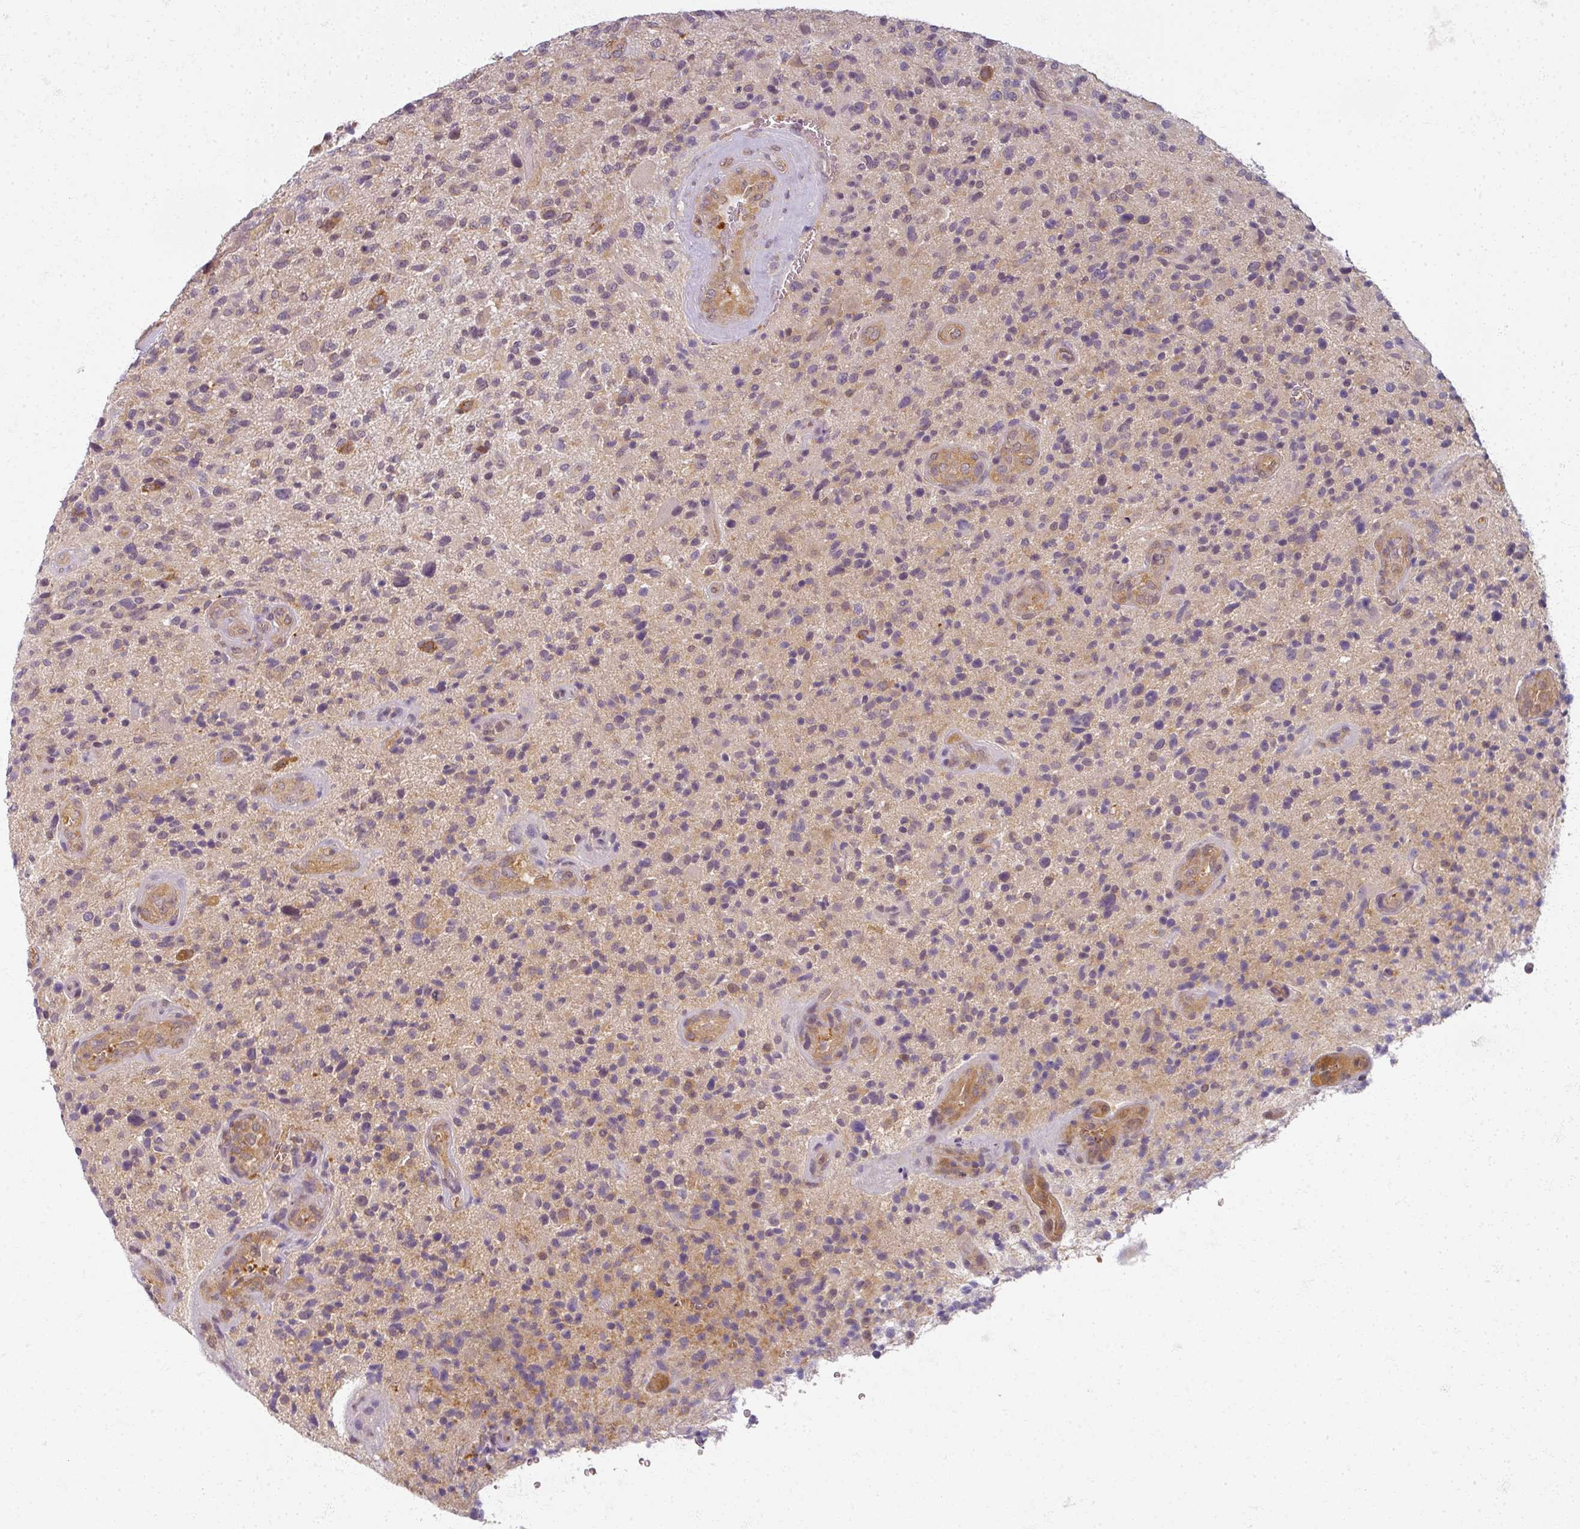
{"staining": {"intensity": "weak", "quantity": "<25%", "location": "cytoplasmic/membranous"}, "tissue": "glioma", "cell_type": "Tumor cells", "image_type": "cancer", "snomed": [{"axis": "morphology", "description": "Glioma, malignant, High grade"}, {"axis": "topography", "description": "Brain"}], "caption": "Protein analysis of malignant glioma (high-grade) demonstrates no significant positivity in tumor cells.", "gene": "AGPAT4", "patient": {"sex": "male", "age": 47}}